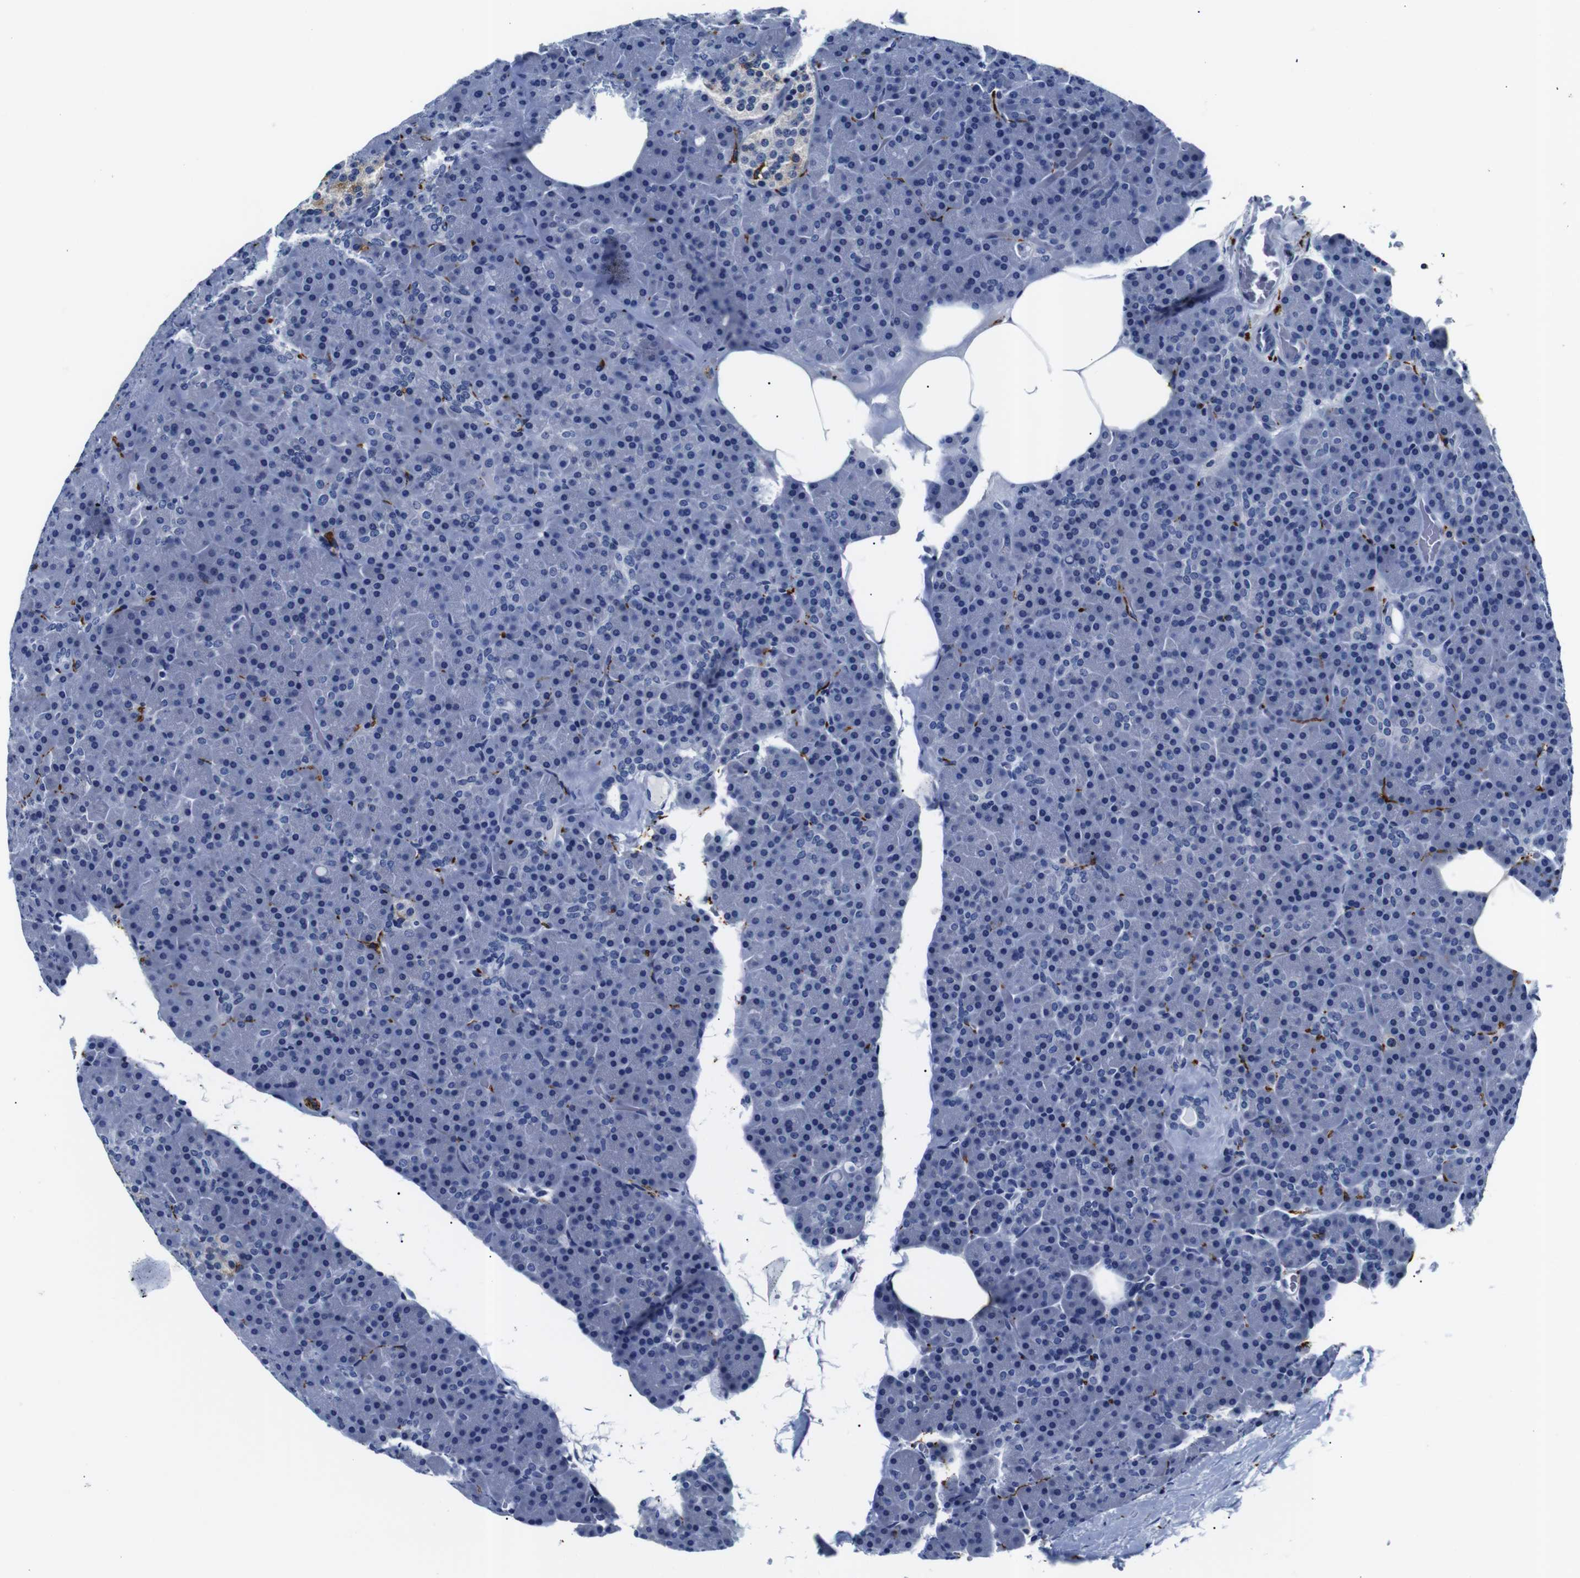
{"staining": {"intensity": "negative", "quantity": "none", "location": "none"}, "tissue": "pancreas", "cell_type": "Exocrine glandular cells", "image_type": "normal", "snomed": [{"axis": "morphology", "description": "Normal tissue, NOS"}, {"axis": "topography", "description": "Pancreas"}], "caption": "An image of pancreas stained for a protein shows no brown staining in exocrine glandular cells.", "gene": "GAP43", "patient": {"sex": "female", "age": 35}}